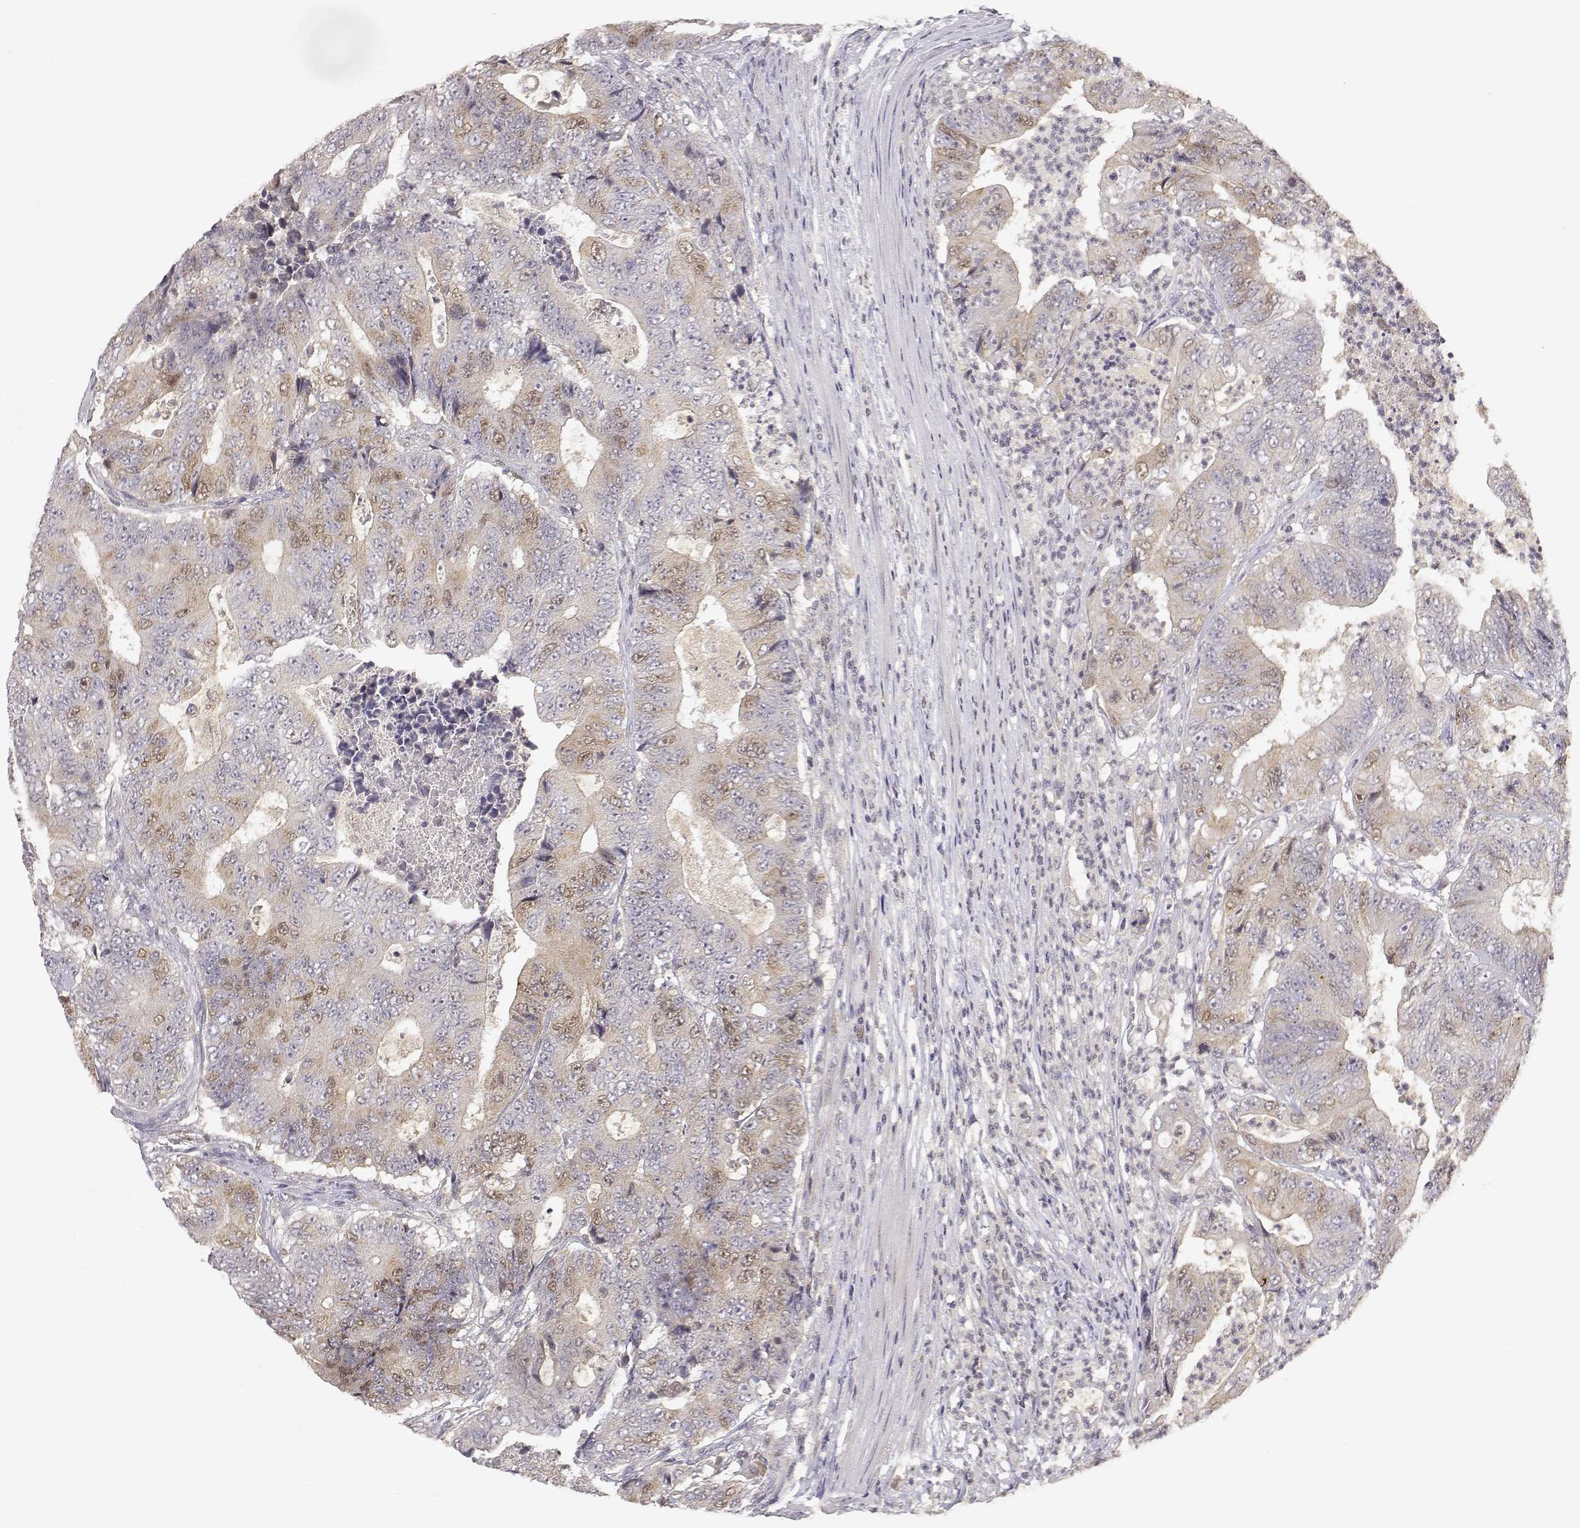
{"staining": {"intensity": "weak", "quantity": ">75%", "location": "cytoplasmic/membranous,nuclear"}, "tissue": "colorectal cancer", "cell_type": "Tumor cells", "image_type": "cancer", "snomed": [{"axis": "morphology", "description": "Adenocarcinoma, NOS"}, {"axis": "topography", "description": "Colon"}], "caption": "Immunohistochemical staining of human adenocarcinoma (colorectal) demonstrates weak cytoplasmic/membranous and nuclear protein positivity in about >75% of tumor cells.", "gene": "RAD51", "patient": {"sex": "female", "age": 48}}